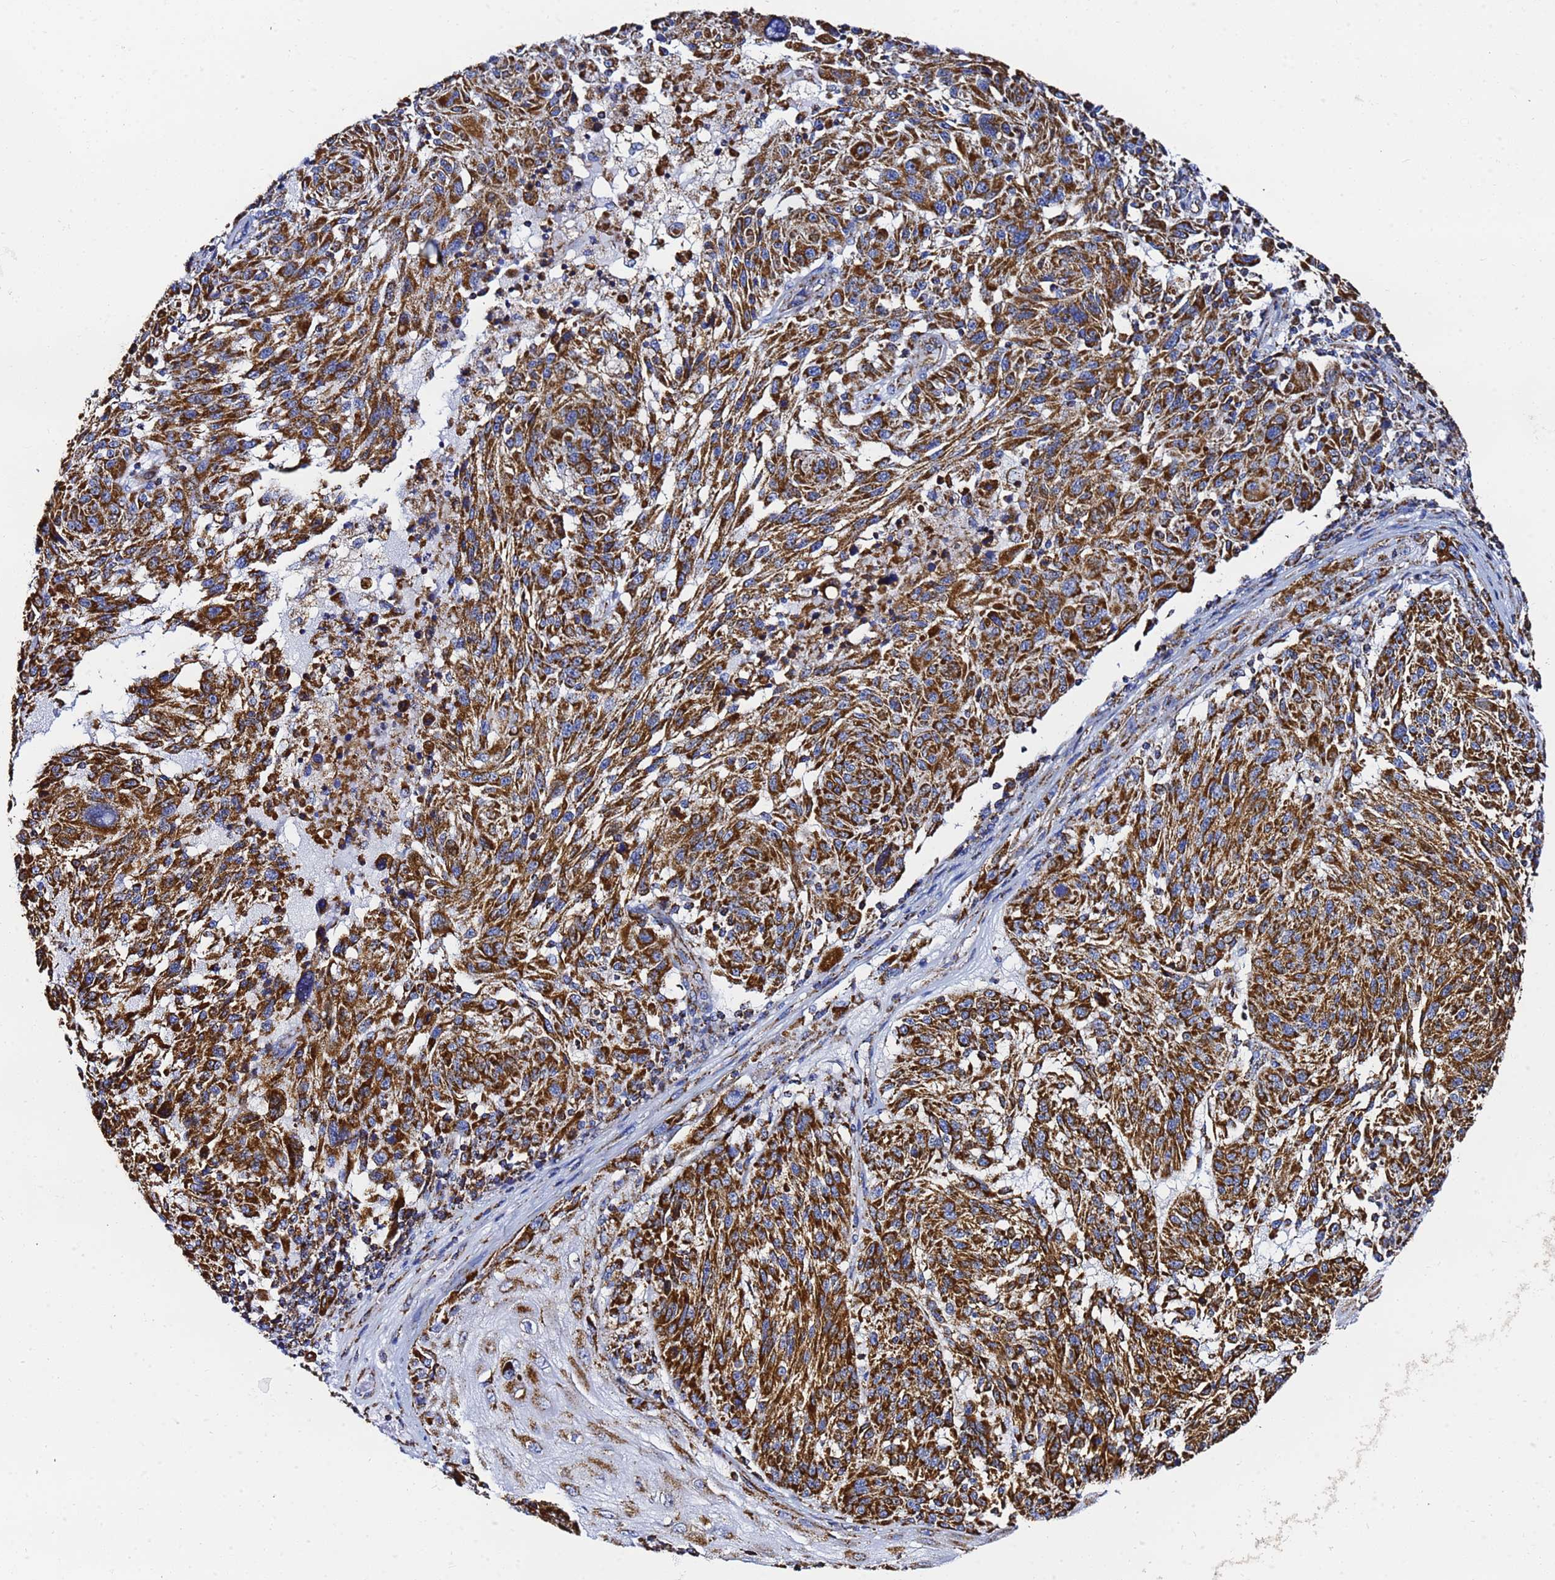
{"staining": {"intensity": "strong", "quantity": ">75%", "location": "cytoplasmic/membranous"}, "tissue": "melanoma", "cell_type": "Tumor cells", "image_type": "cancer", "snomed": [{"axis": "morphology", "description": "Malignant melanoma, NOS"}, {"axis": "topography", "description": "Skin"}], "caption": "Immunohistochemical staining of human malignant melanoma displays high levels of strong cytoplasmic/membranous protein positivity in approximately >75% of tumor cells.", "gene": "PHB2", "patient": {"sex": "male", "age": 53}}